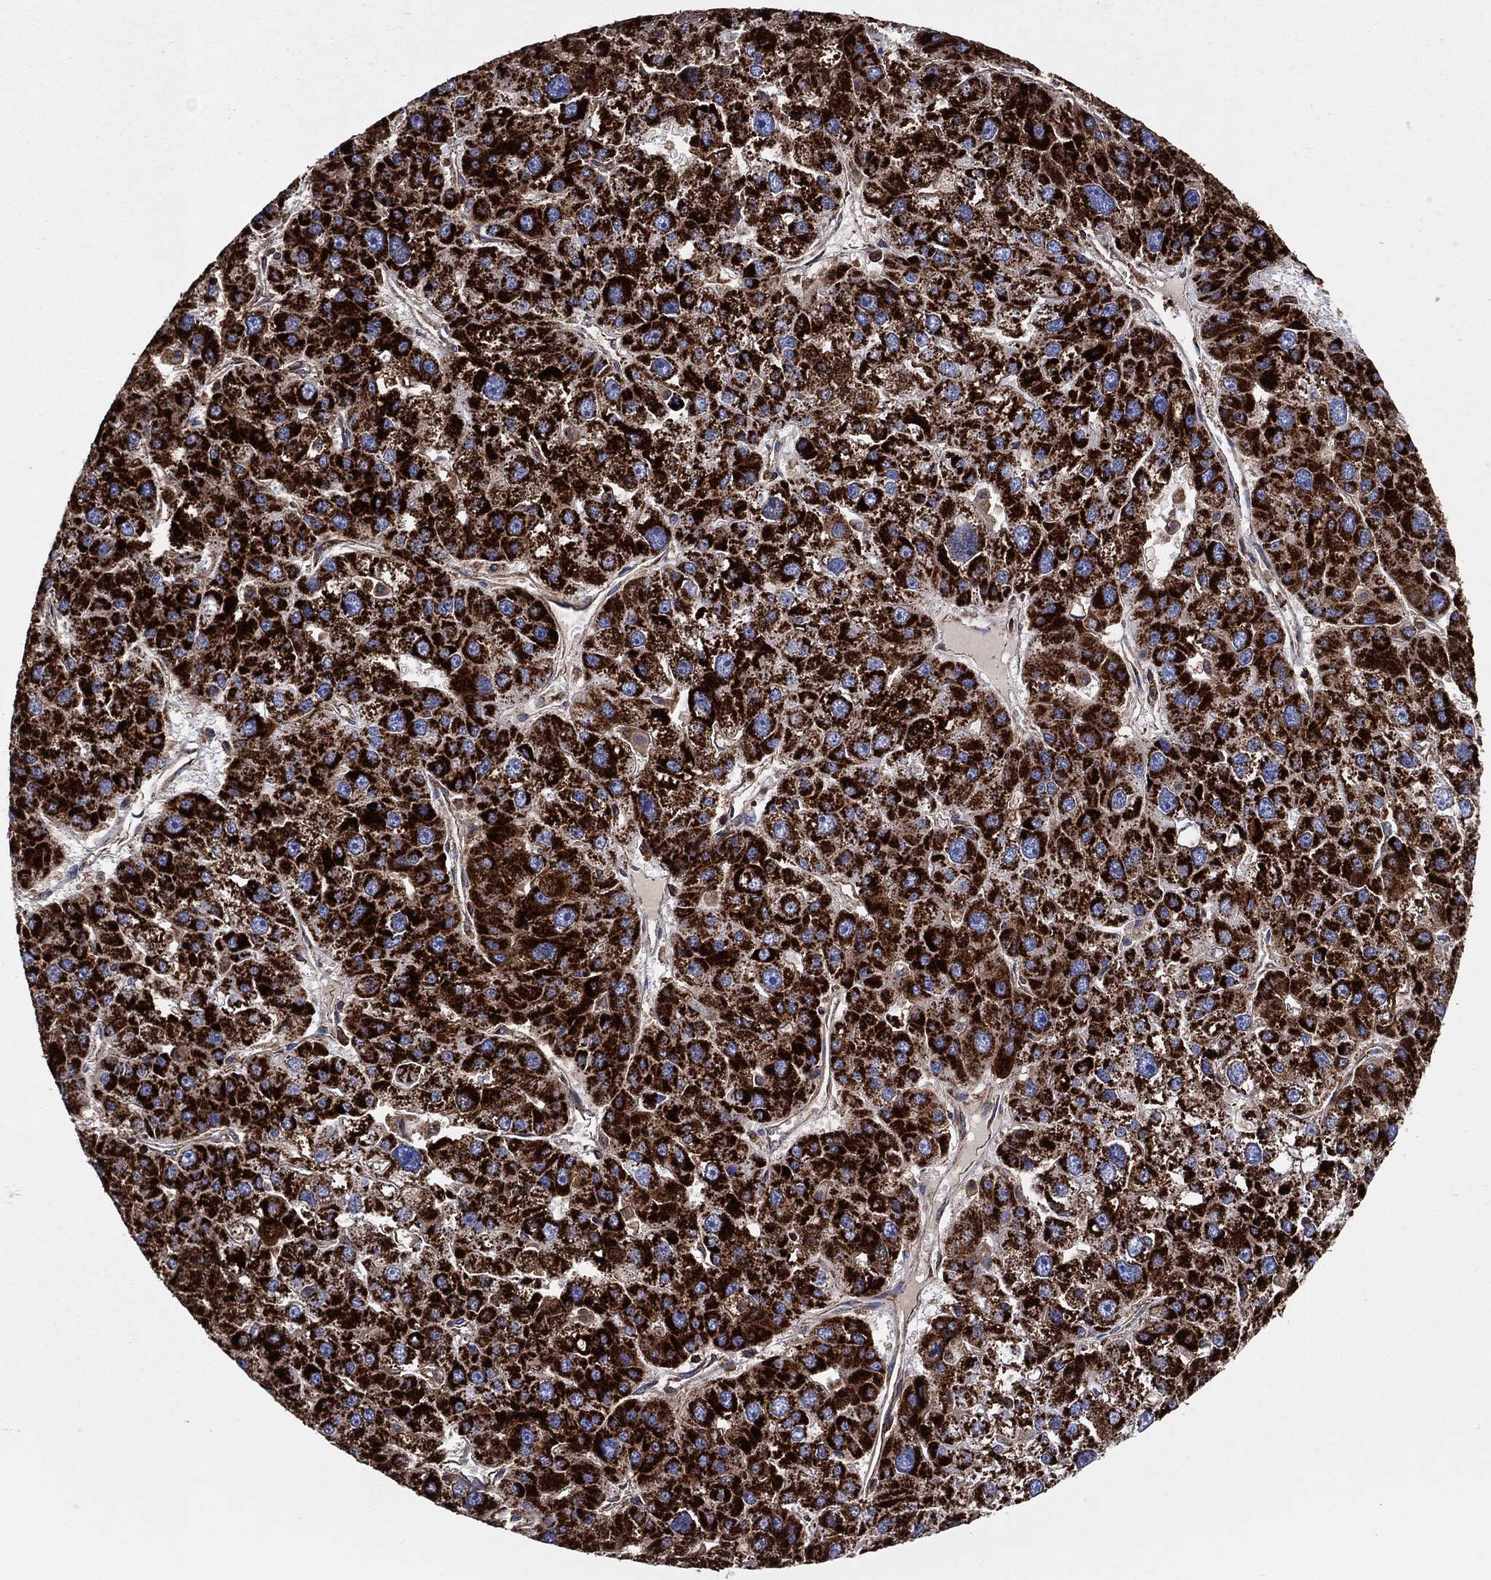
{"staining": {"intensity": "strong", "quantity": ">75%", "location": "cytoplasmic/membranous"}, "tissue": "liver cancer", "cell_type": "Tumor cells", "image_type": "cancer", "snomed": [{"axis": "morphology", "description": "Carcinoma, Hepatocellular, NOS"}, {"axis": "topography", "description": "Liver"}], "caption": "Protein staining by immunohistochemistry (IHC) reveals strong cytoplasmic/membranous expression in approximately >75% of tumor cells in hepatocellular carcinoma (liver). (DAB = brown stain, brightfield microscopy at high magnification).", "gene": "ANKRD37", "patient": {"sex": "male", "age": 73}}